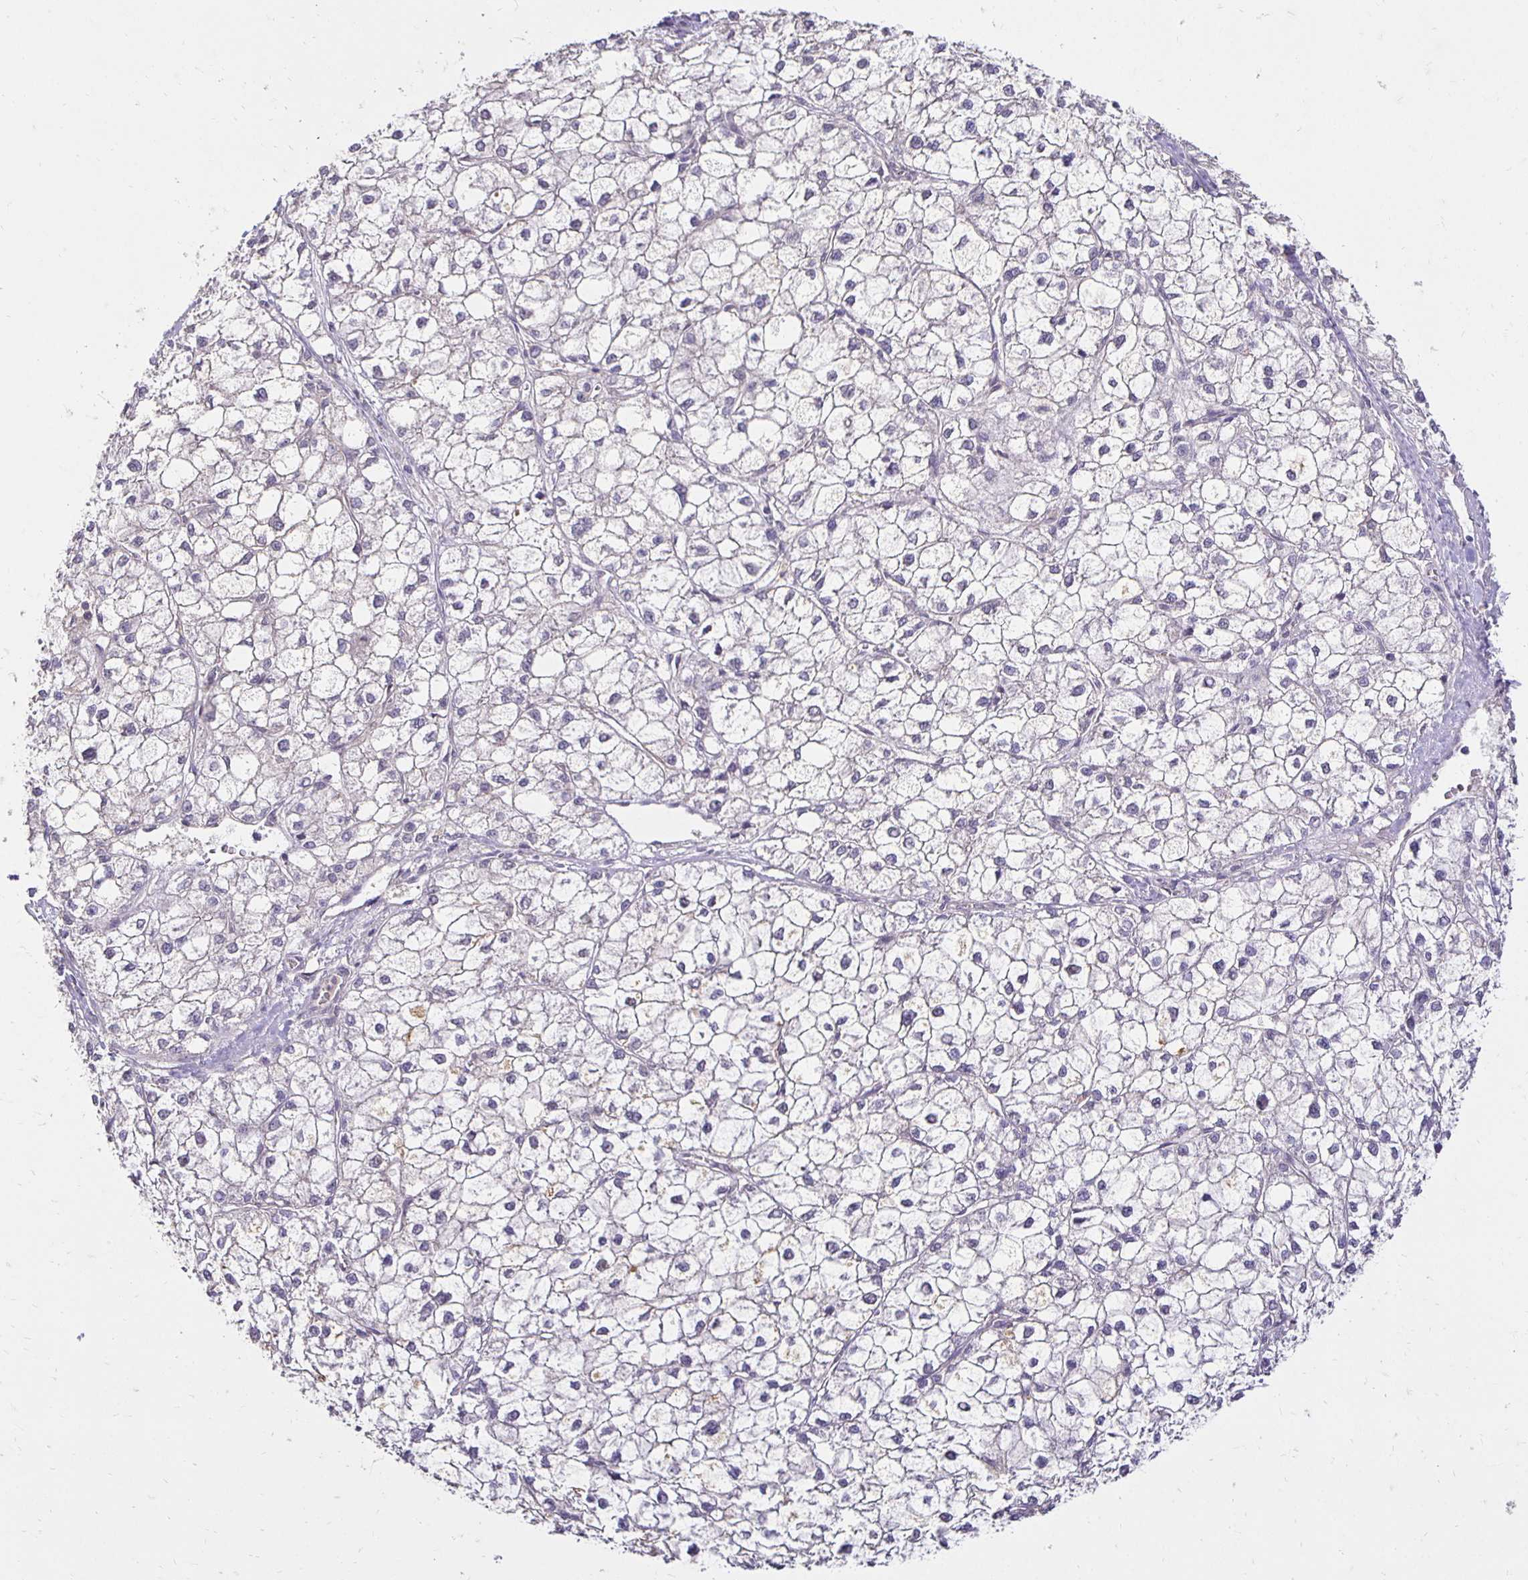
{"staining": {"intensity": "negative", "quantity": "none", "location": "none"}, "tissue": "liver cancer", "cell_type": "Tumor cells", "image_type": "cancer", "snomed": [{"axis": "morphology", "description": "Carcinoma, Hepatocellular, NOS"}, {"axis": "topography", "description": "Liver"}], "caption": "Hepatocellular carcinoma (liver) was stained to show a protein in brown. There is no significant staining in tumor cells.", "gene": "PNPLA3", "patient": {"sex": "female", "age": 43}}